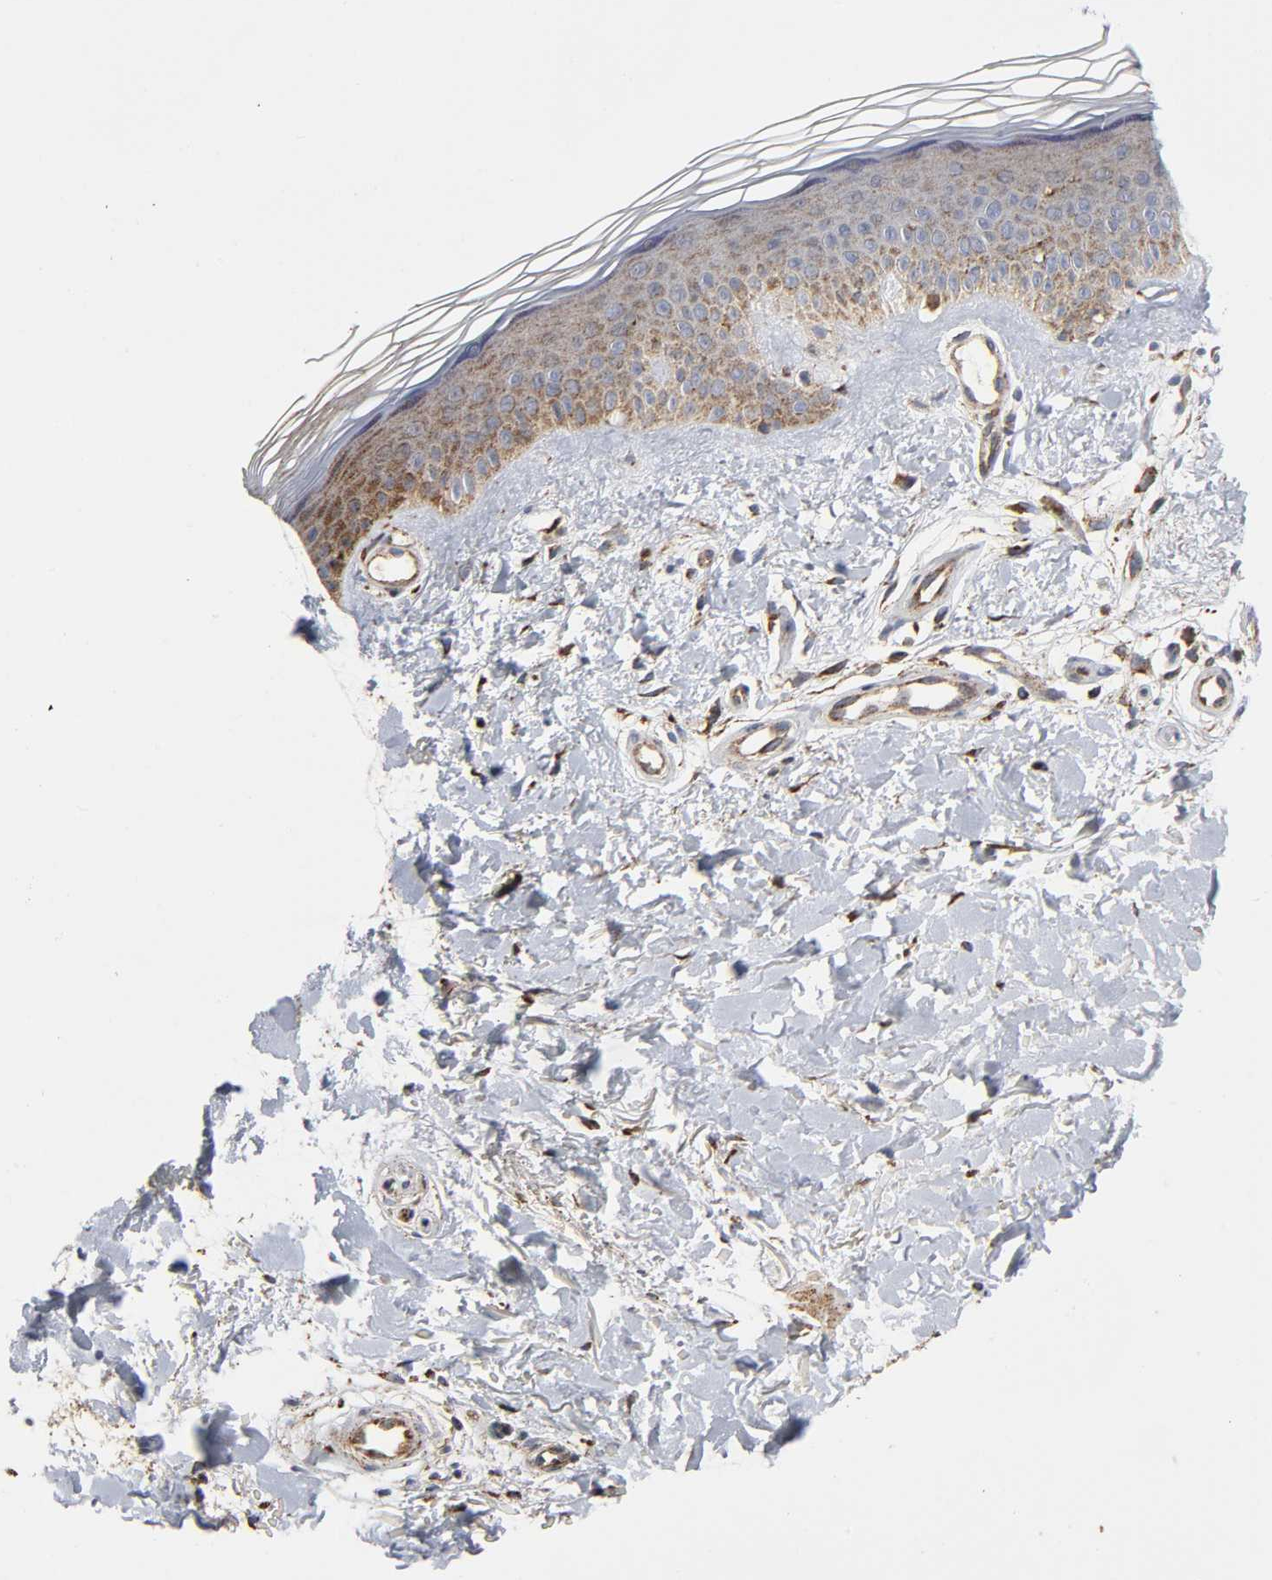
{"staining": {"intensity": "moderate", "quantity": ">75%", "location": "cytoplasmic/membranous"}, "tissue": "skin", "cell_type": "Fibroblasts", "image_type": "normal", "snomed": [{"axis": "morphology", "description": "Normal tissue, NOS"}, {"axis": "topography", "description": "Skin"}], "caption": "Brown immunohistochemical staining in unremarkable skin shows moderate cytoplasmic/membranous expression in about >75% of fibroblasts.", "gene": "MAP3K1", "patient": {"sex": "female", "age": 19}}